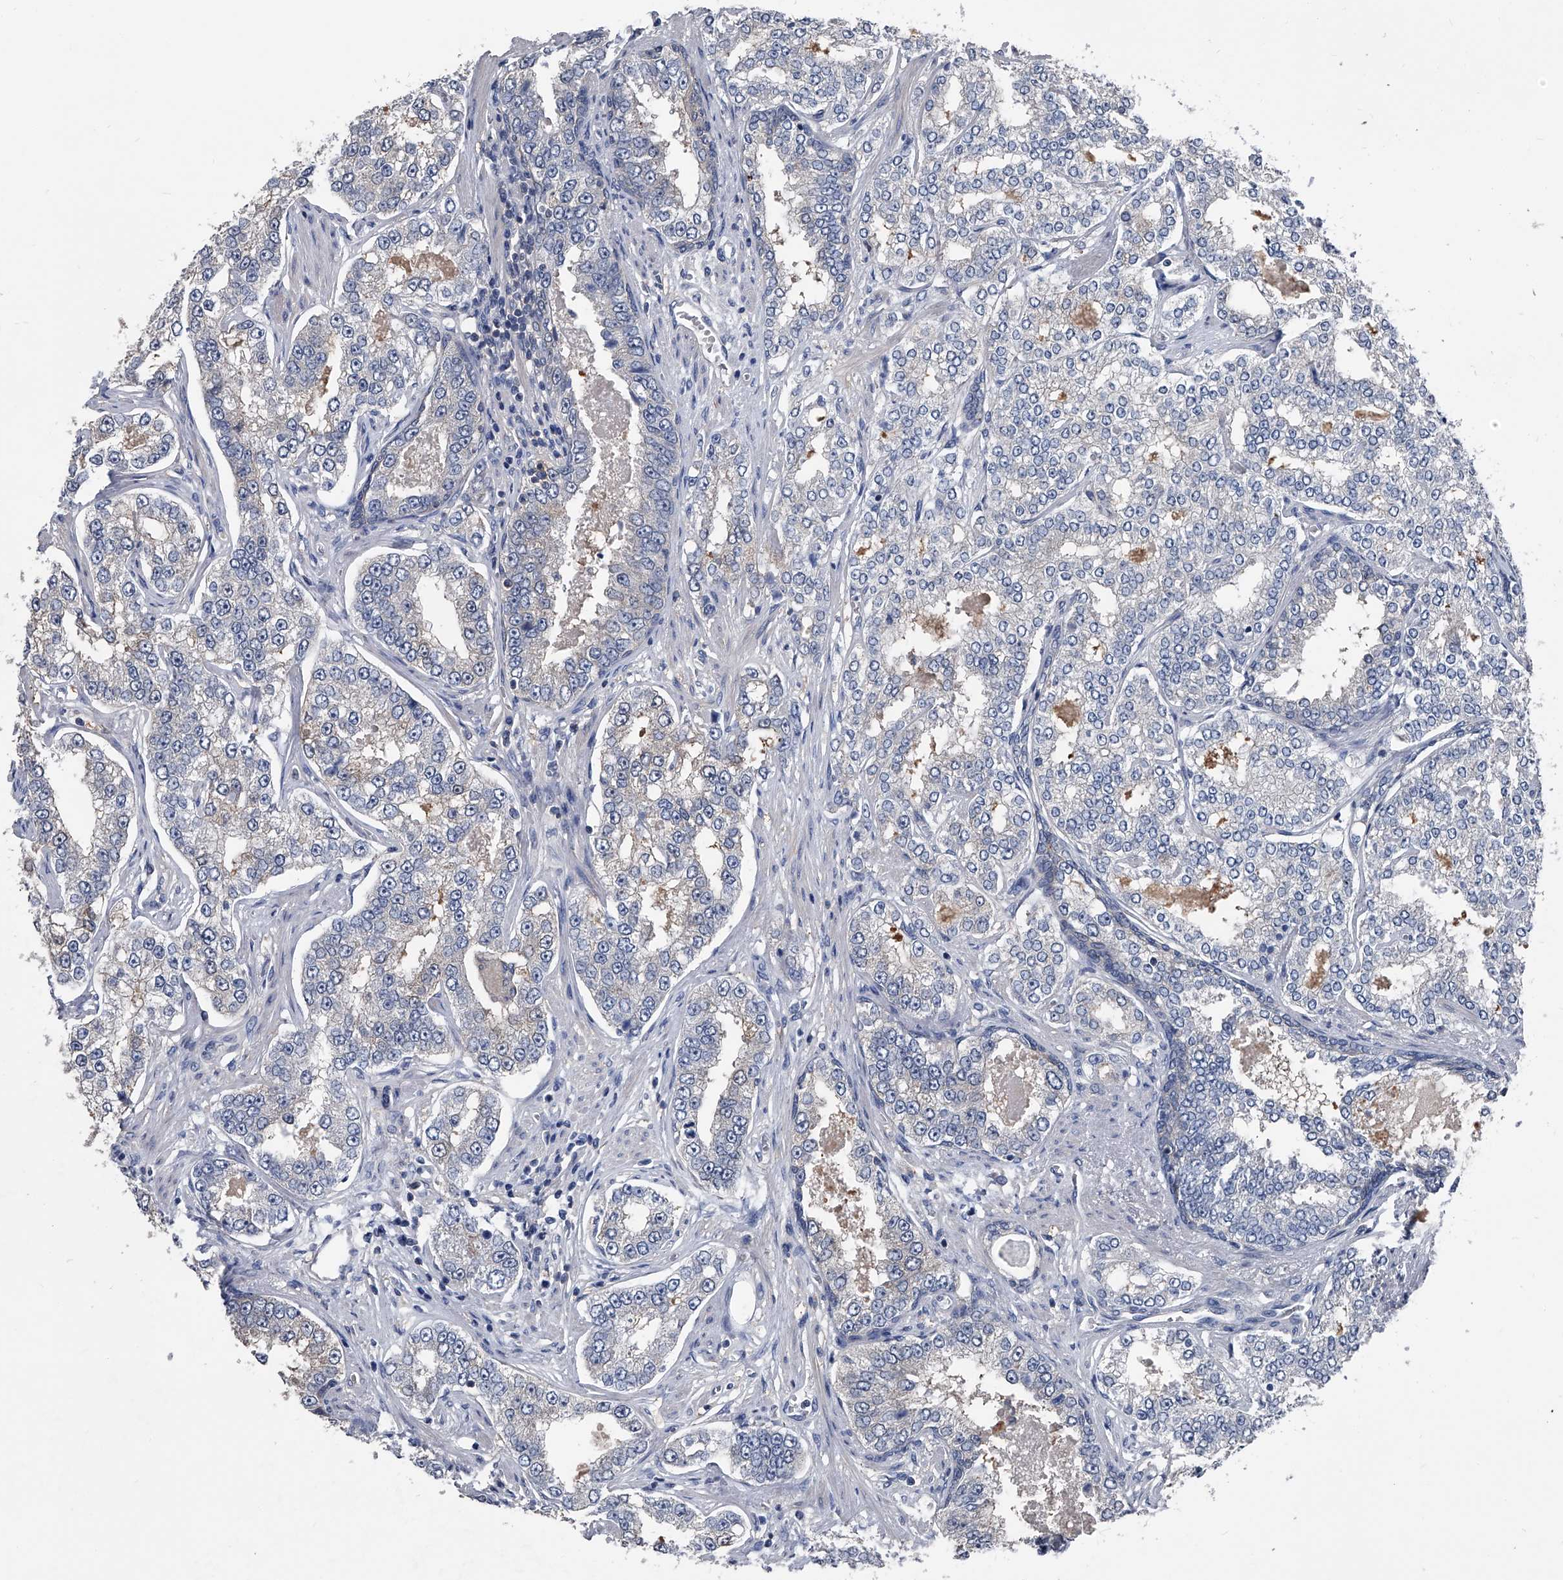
{"staining": {"intensity": "negative", "quantity": "none", "location": "none"}, "tissue": "prostate cancer", "cell_type": "Tumor cells", "image_type": "cancer", "snomed": [{"axis": "morphology", "description": "Normal tissue, NOS"}, {"axis": "morphology", "description": "Adenocarcinoma, High grade"}, {"axis": "topography", "description": "Prostate"}], "caption": "This is an immunohistochemistry micrograph of human prostate cancer (high-grade adenocarcinoma). There is no staining in tumor cells.", "gene": "KIF13A", "patient": {"sex": "male", "age": 83}}